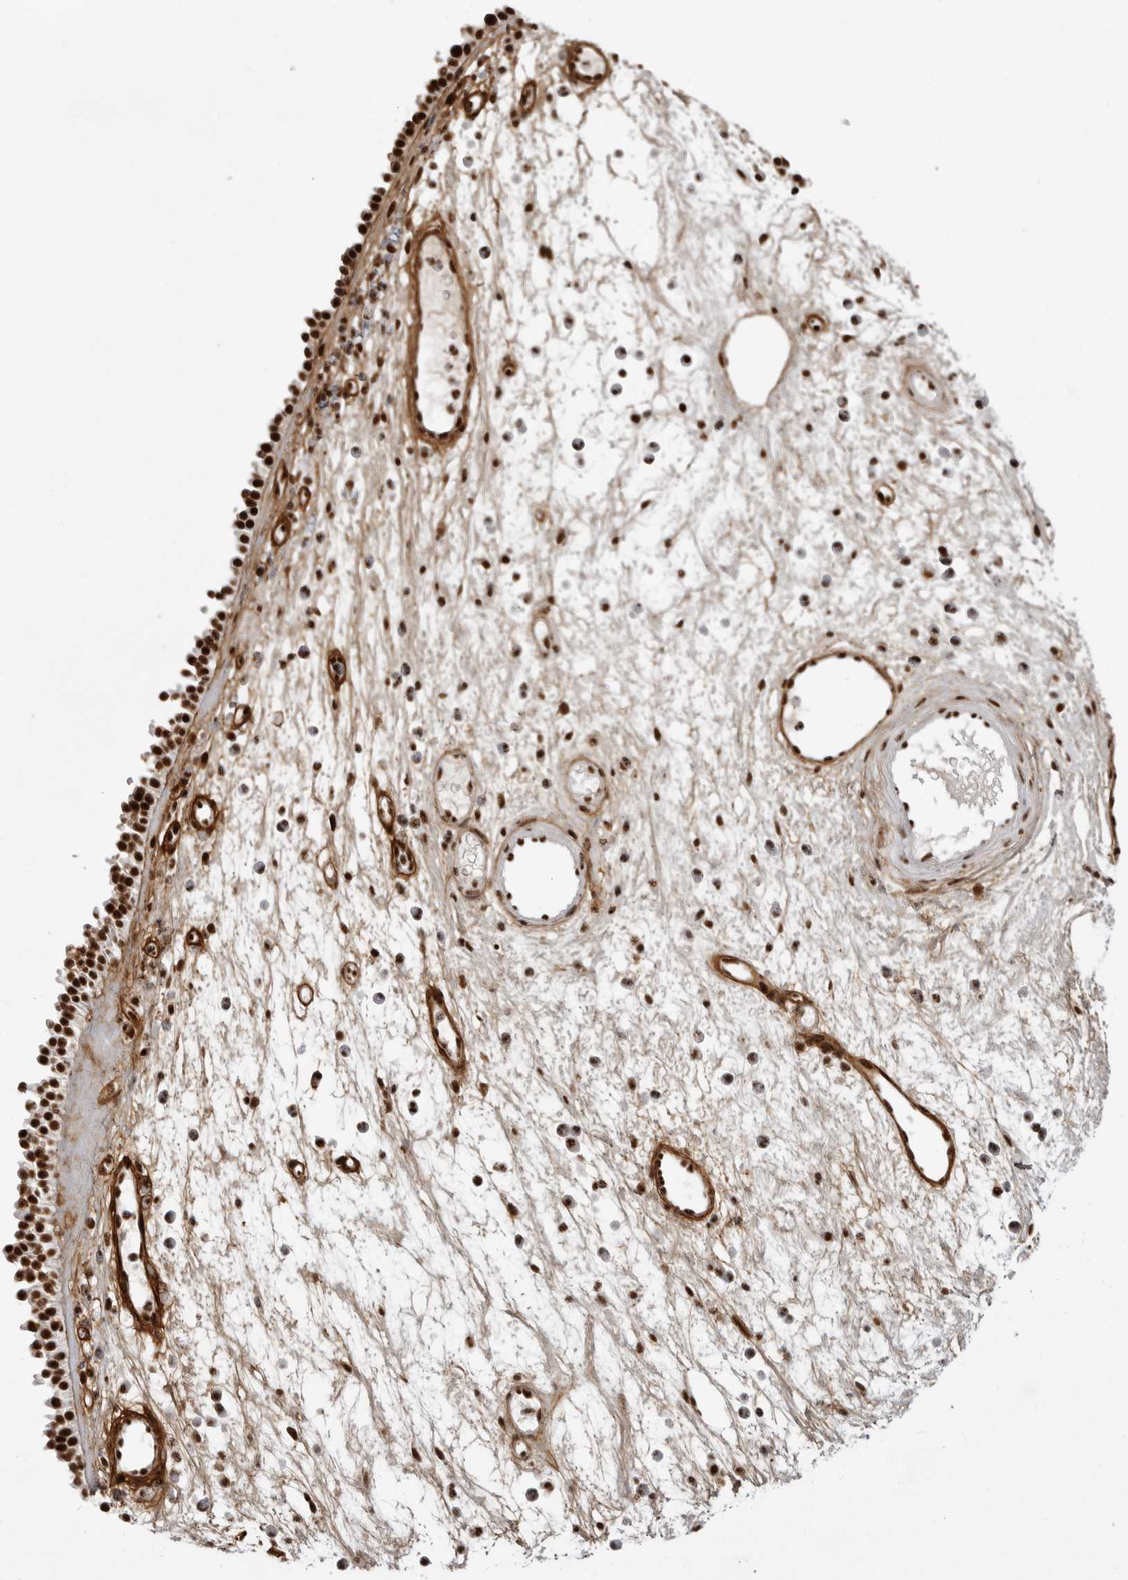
{"staining": {"intensity": "strong", "quantity": ">75%", "location": "nuclear"}, "tissue": "nasopharynx", "cell_type": "Respiratory epithelial cells", "image_type": "normal", "snomed": [{"axis": "morphology", "description": "Normal tissue, NOS"}, {"axis": "morphology", "description": "Inflammation, NOS"}, {"axis": "morphology", "description": "Malignant melanoma, Metastatic site"}, {"axis": "topography", "description": "Nasopharynx"}], "caption": "Respiratory epithelial cells exhibit strong nuclear positivity in approximately >75% of cells in benign nasopharynx. (IHC, brightfield microscopy, high magnification).", "gene": "PPP1R8", "patient": {"sex": "male", "age": 70}}